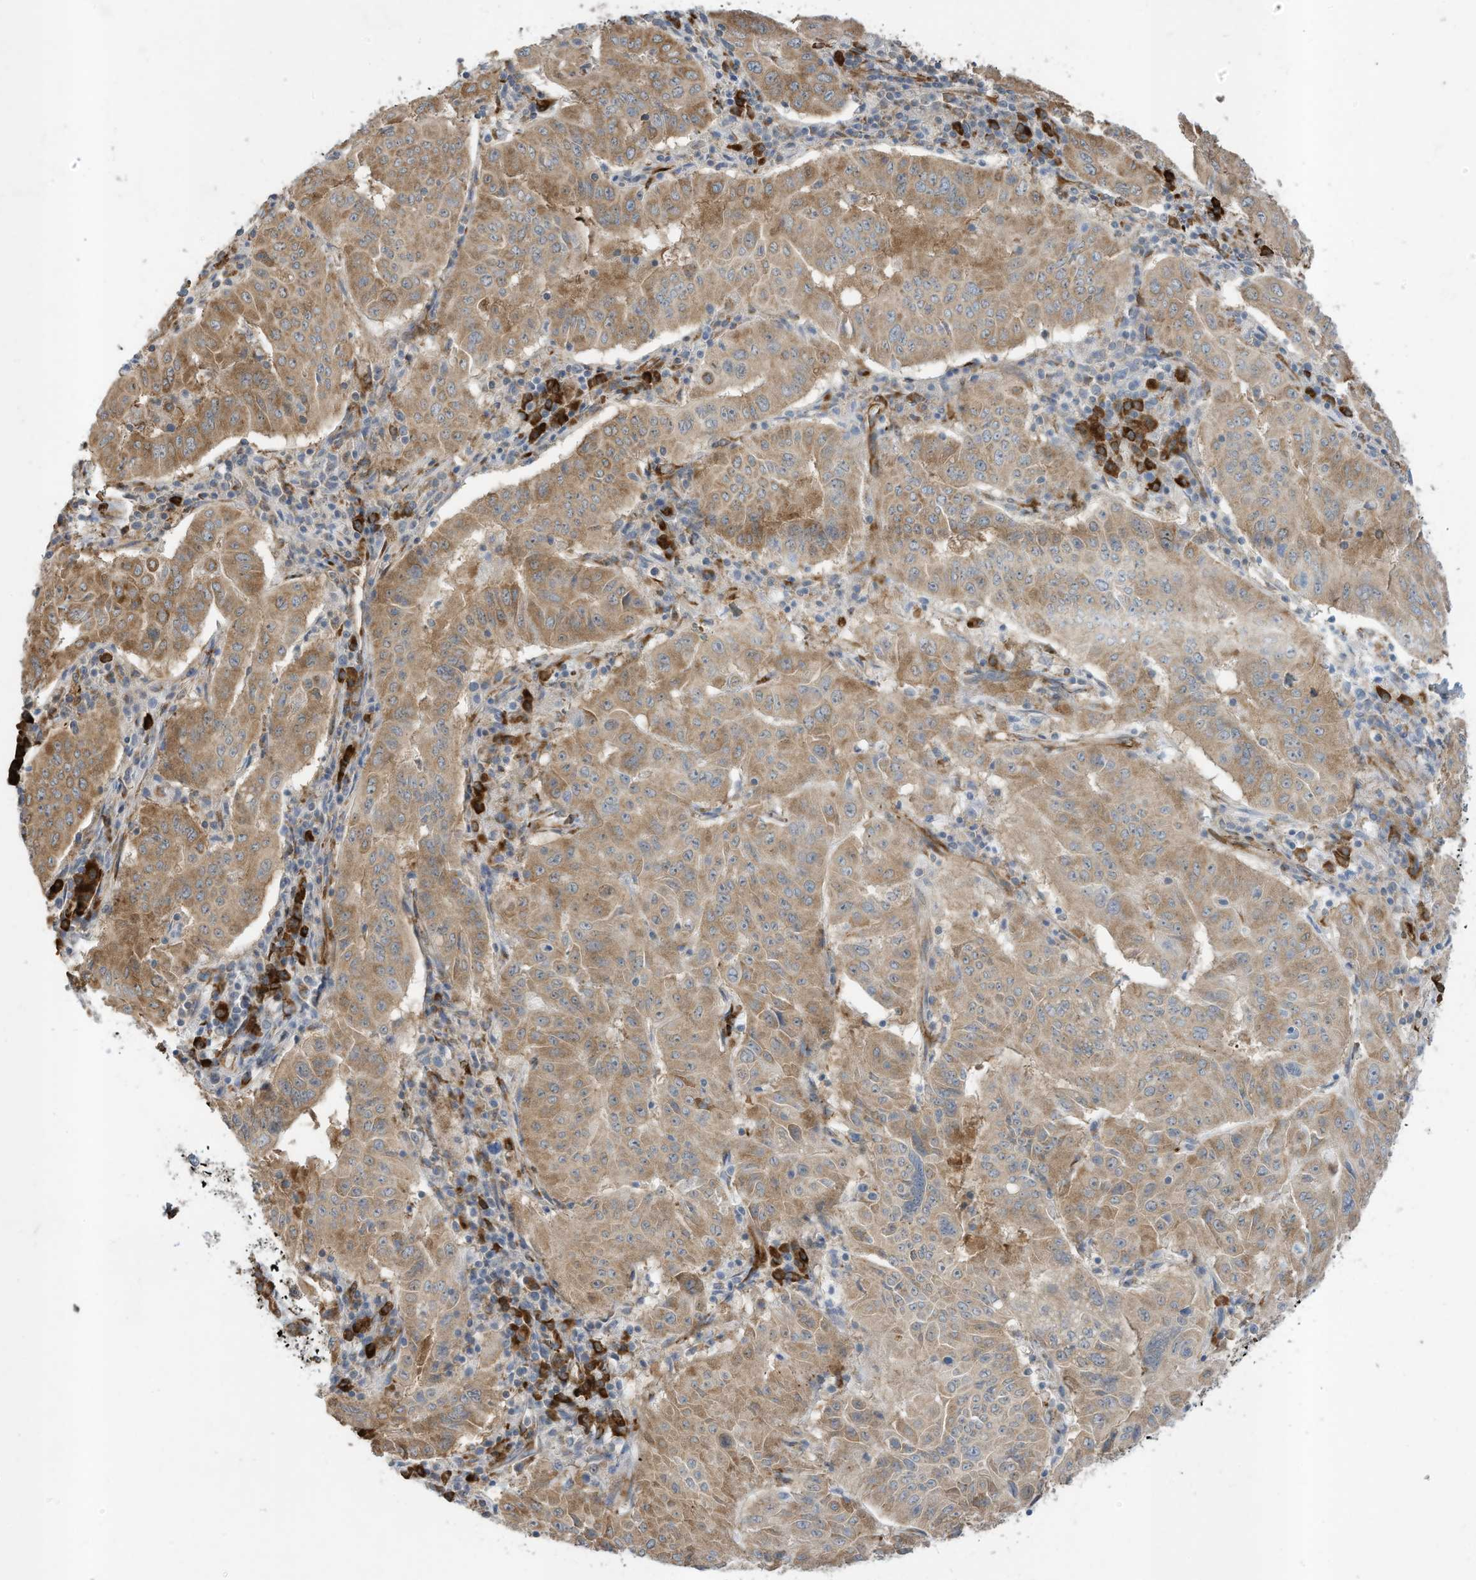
{"staining": {"intensity": "moderate", "quantity": ">75%", "location": "cytoplasmic/membranous"}, "tissue": "pancreatic cancer", "cell_type": "Tumor cells", "image_type": "cancer", "snomed": [{"axis": "morphology", "description": "Adenocarcinoma, NOS"}, {"axis": "topography", "description": "Pancreas"}], "caption": "A photomicrograph showing moderate cytoplasmic/membranous positivity in approximately >75% of tumor cells in pancreatic cancer (adenocarcinoma), as visualized by brown immunohistochemical staining.", "gene": "ZBTB45", "patient": {"sex": "male", "age": 63}}